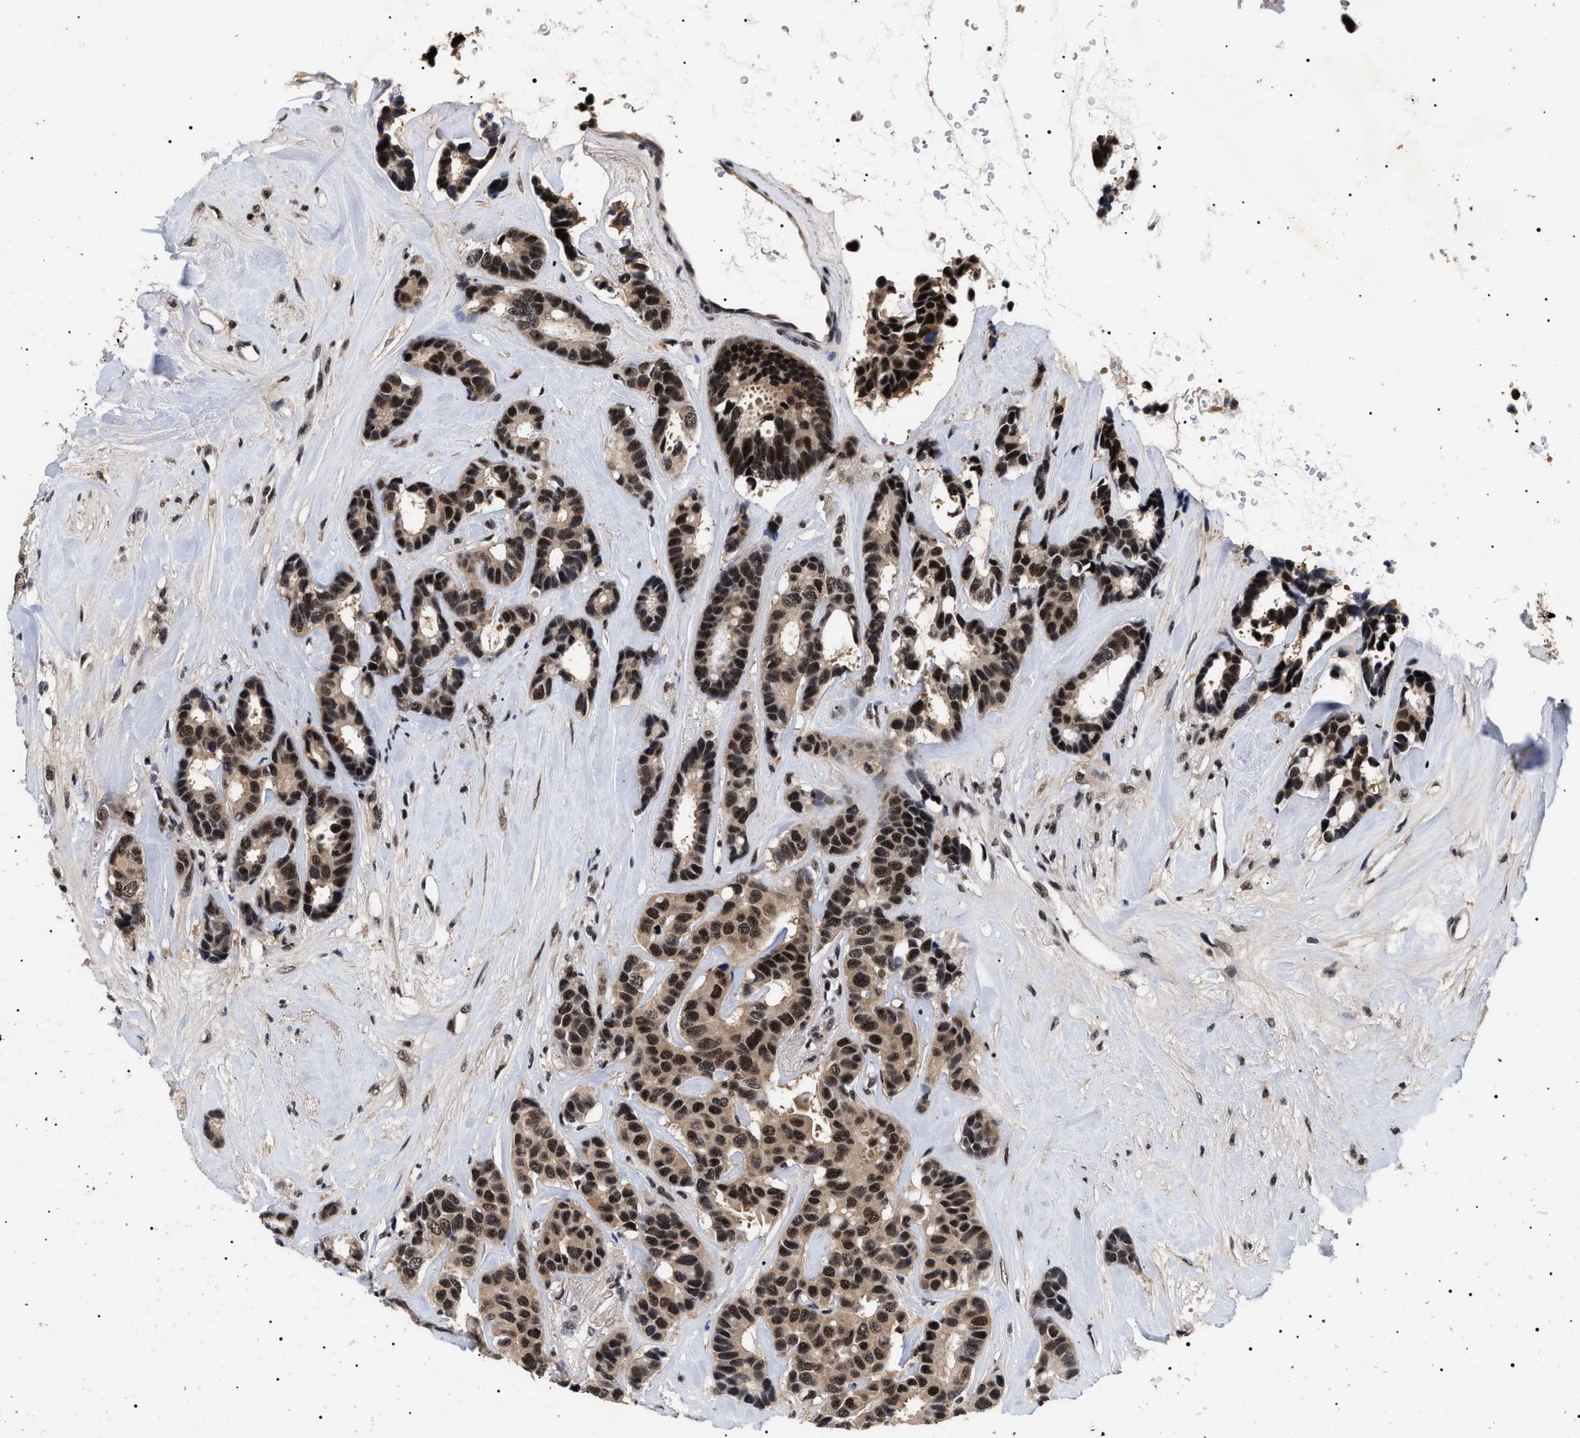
{"staining": {"intensity": "strong", "quantity": ">75%", "location": "nuclear"}, "tissue": "breast cancer", "cell_type": "Tumor cells", "image_type": "cancer", "snomed": [{"axis": "morphology", "description": "Duct carcinoma"}, {"axis": "topography", "description": "Breast"}], "caption": "This micrograph reveals immunohistochemistry staining of breast cancer (invasive ductal carcinoma), with high strong nuclear expression in about >75% of tumor cells.", "gene": "CAAP1", "patient": {"sex": "female", "age": 87}}